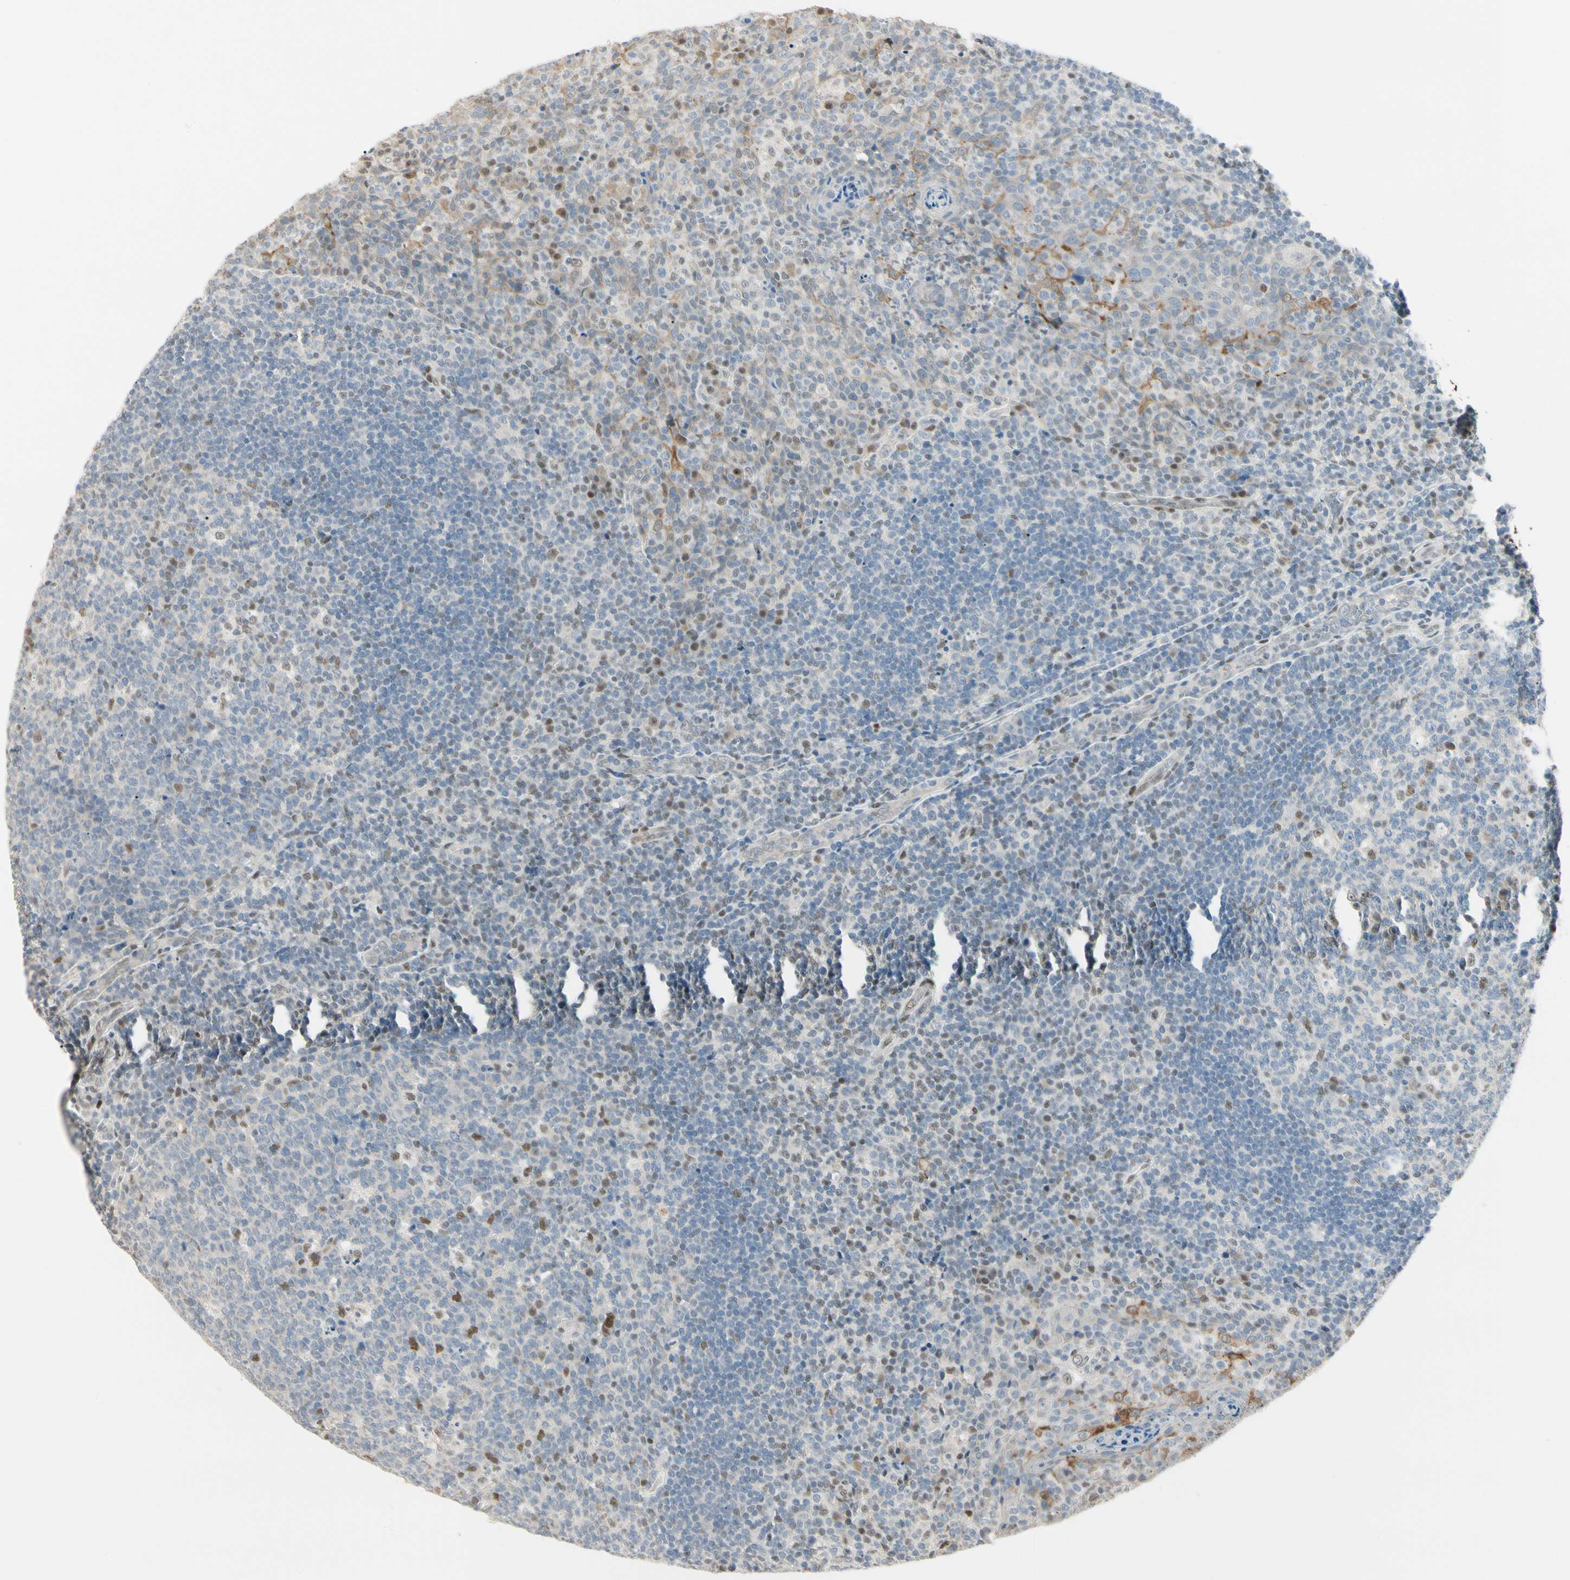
{"staining": {"intensity": "moderate", "quantity": "<25%", "location": "nuclear"}, "tissue": "tonsil", "cell_type": "Germinal center cells", "image_type": "normal", "snomed": [{"axis": "morphology", "description": "Normal tissue, NOS"}, {"axis": "topography", "description": "Tonsil"}], "caption": "Brown immunohistochemical staining in unremarkable tonsil shows moderate nuclear staining in approximately <25% of germinal center cells. (IHC, brightfield microscopy, high magnification).", "gene": "ATXN1", "patient": {"sex": "male", "age": 17}}